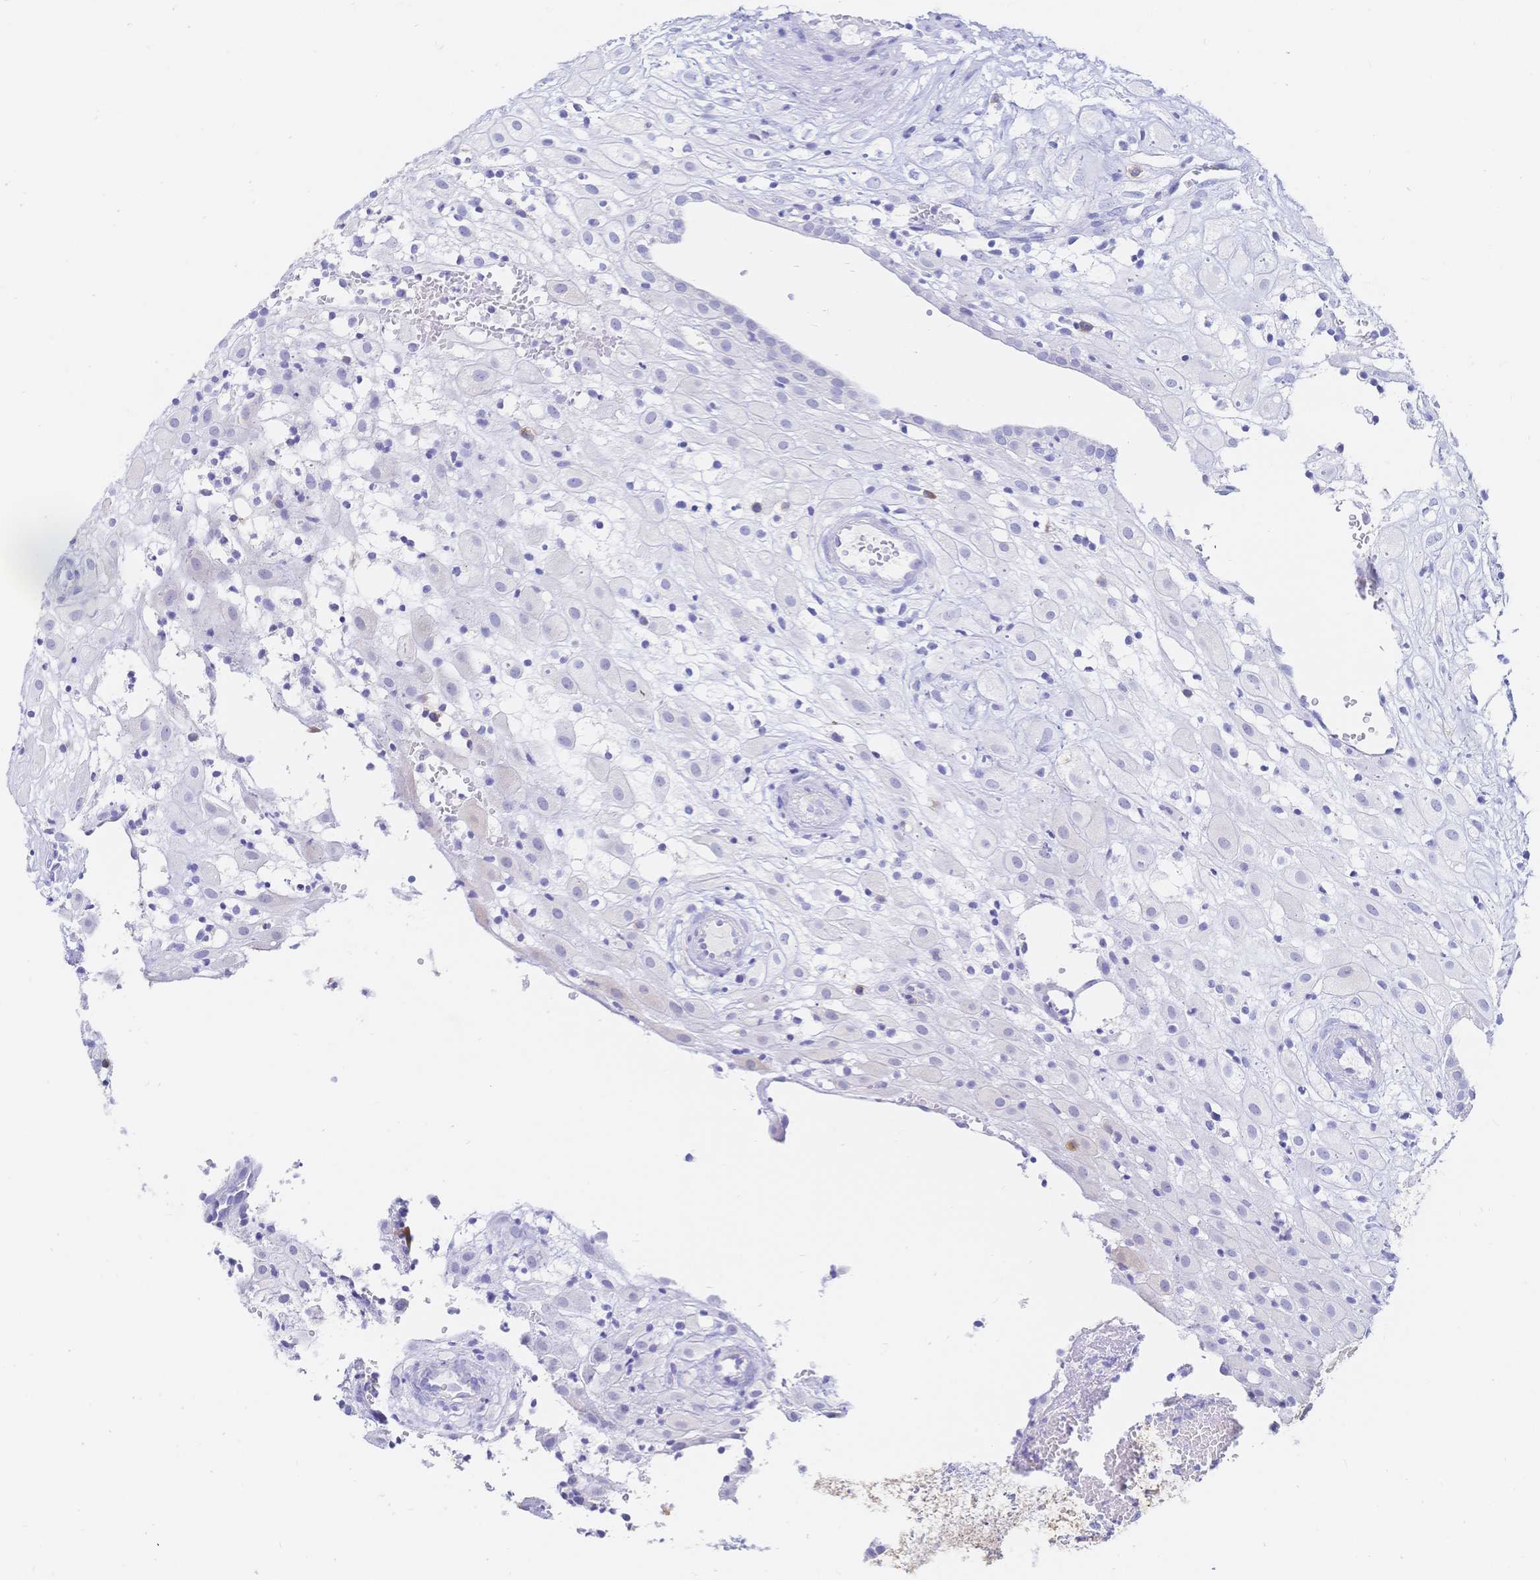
{"staining": {"intensity": "negative", "quantity": "none", "location": "none"}, "tissue": "placenta", "cell_type": "Decidual cells", "image_type": "normal", "snomed": [{"axis": "morphology", "description": "Normal tissue, NOS"}, {"axis": "topography", "description": "Placenta"}], "caption": "DAB immunohistochemical staining of unremarkable placenta exhibits no significant positivity in decidual cells.", "gene": "RRM1", "patient": {"sex": "female", "age": 24}}